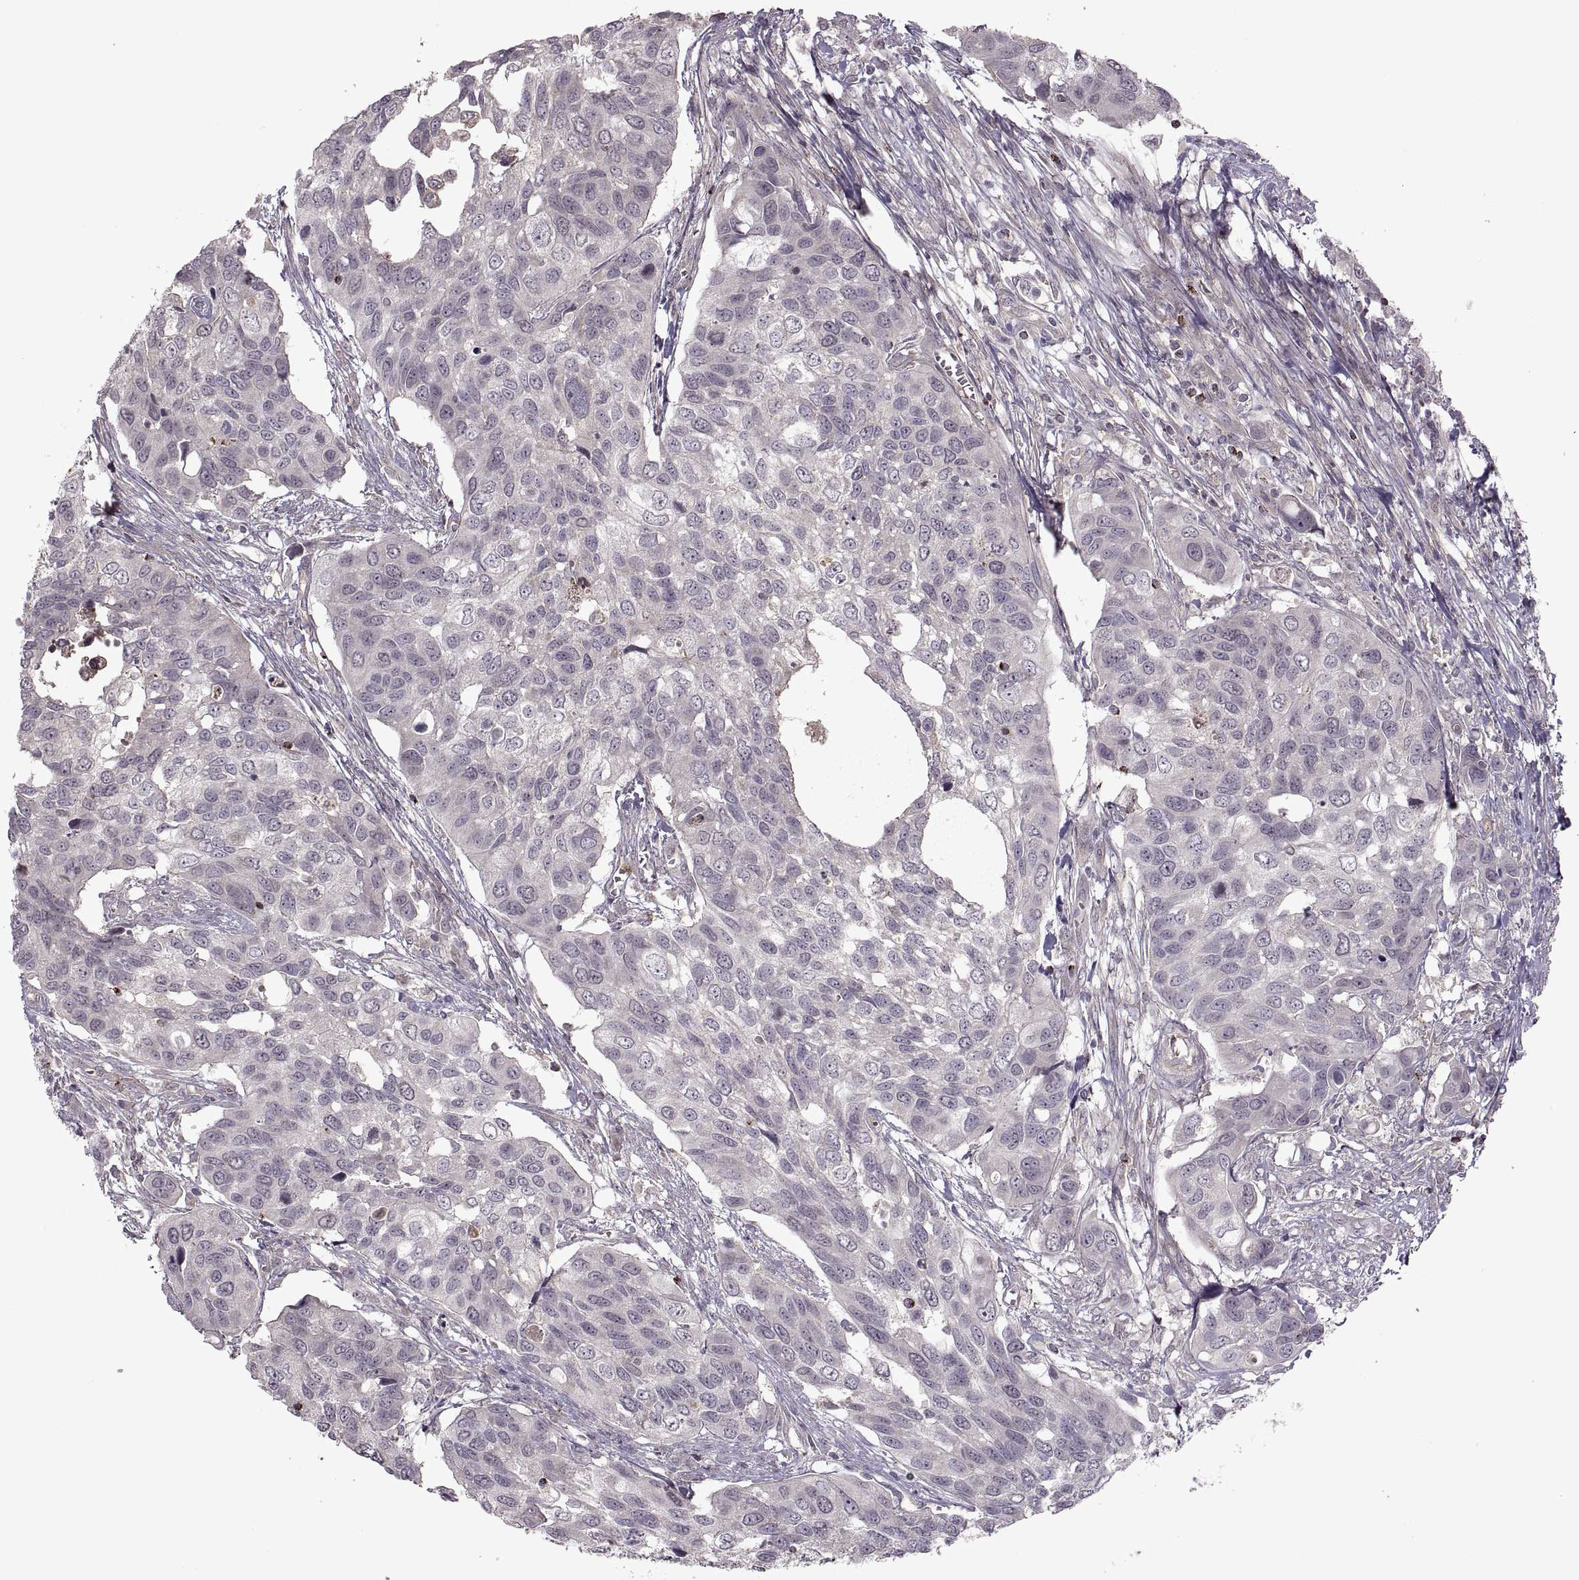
{"staining": {"intensity": "negative", "quantity": "none", "location": "none"}, "tissue": "urothelial cancer", "cell_type": "Tumor cells", "image_type": "cancer", "snomed": [{"axis": "morphology", "description": "Urothelial carcinoma, High grade"}, {"axis": "topography", "description": "Urinary bladder"}], "caption": "DAB immunohistochemical staining of human urothelial carcinoma (high-grade) displays no significant expression in tumor cells.", "gene": "PIERCE1", "patient": {"sex": "male", "age": 60}}